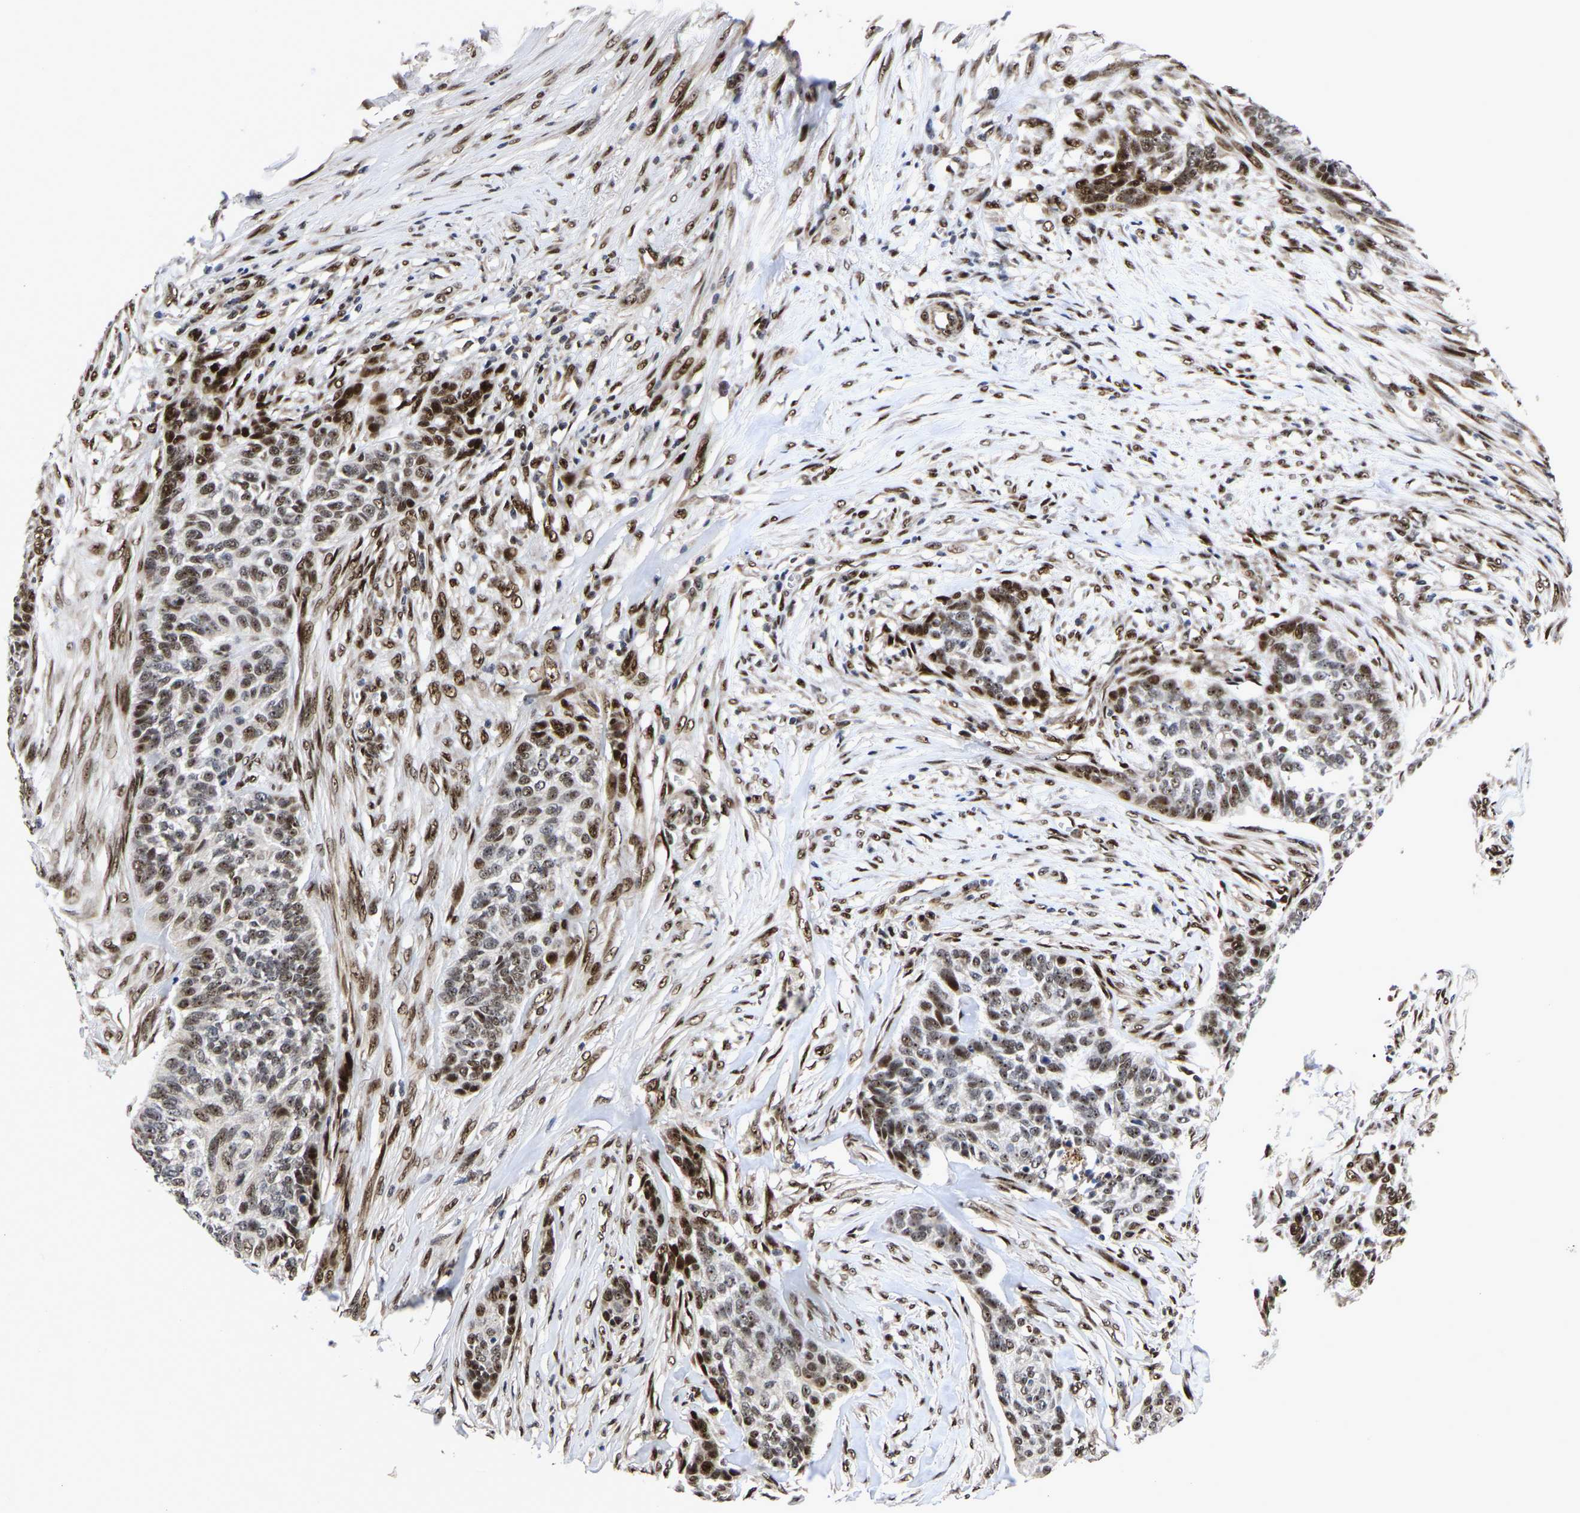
{"staining": {"intensity": "strong", "quantity": ">75%", "location": "nuclear"}, "tissue": "skin cancer", "cell_type": "Tumor cells", "image_type": "cancer", "snomed": [{"axis": "morphology", "description": "Basal cell carcinoma"}, {"axis": "topography", "description": "Skin"}], "caption": "Brown immunohistochemical staining in human basal cell carcinoma (skin) displays strong nuclear positivity in about >75% of tumor cells.", "gene": "JUNB", "patient": {"sex": "male", "age": 85}}